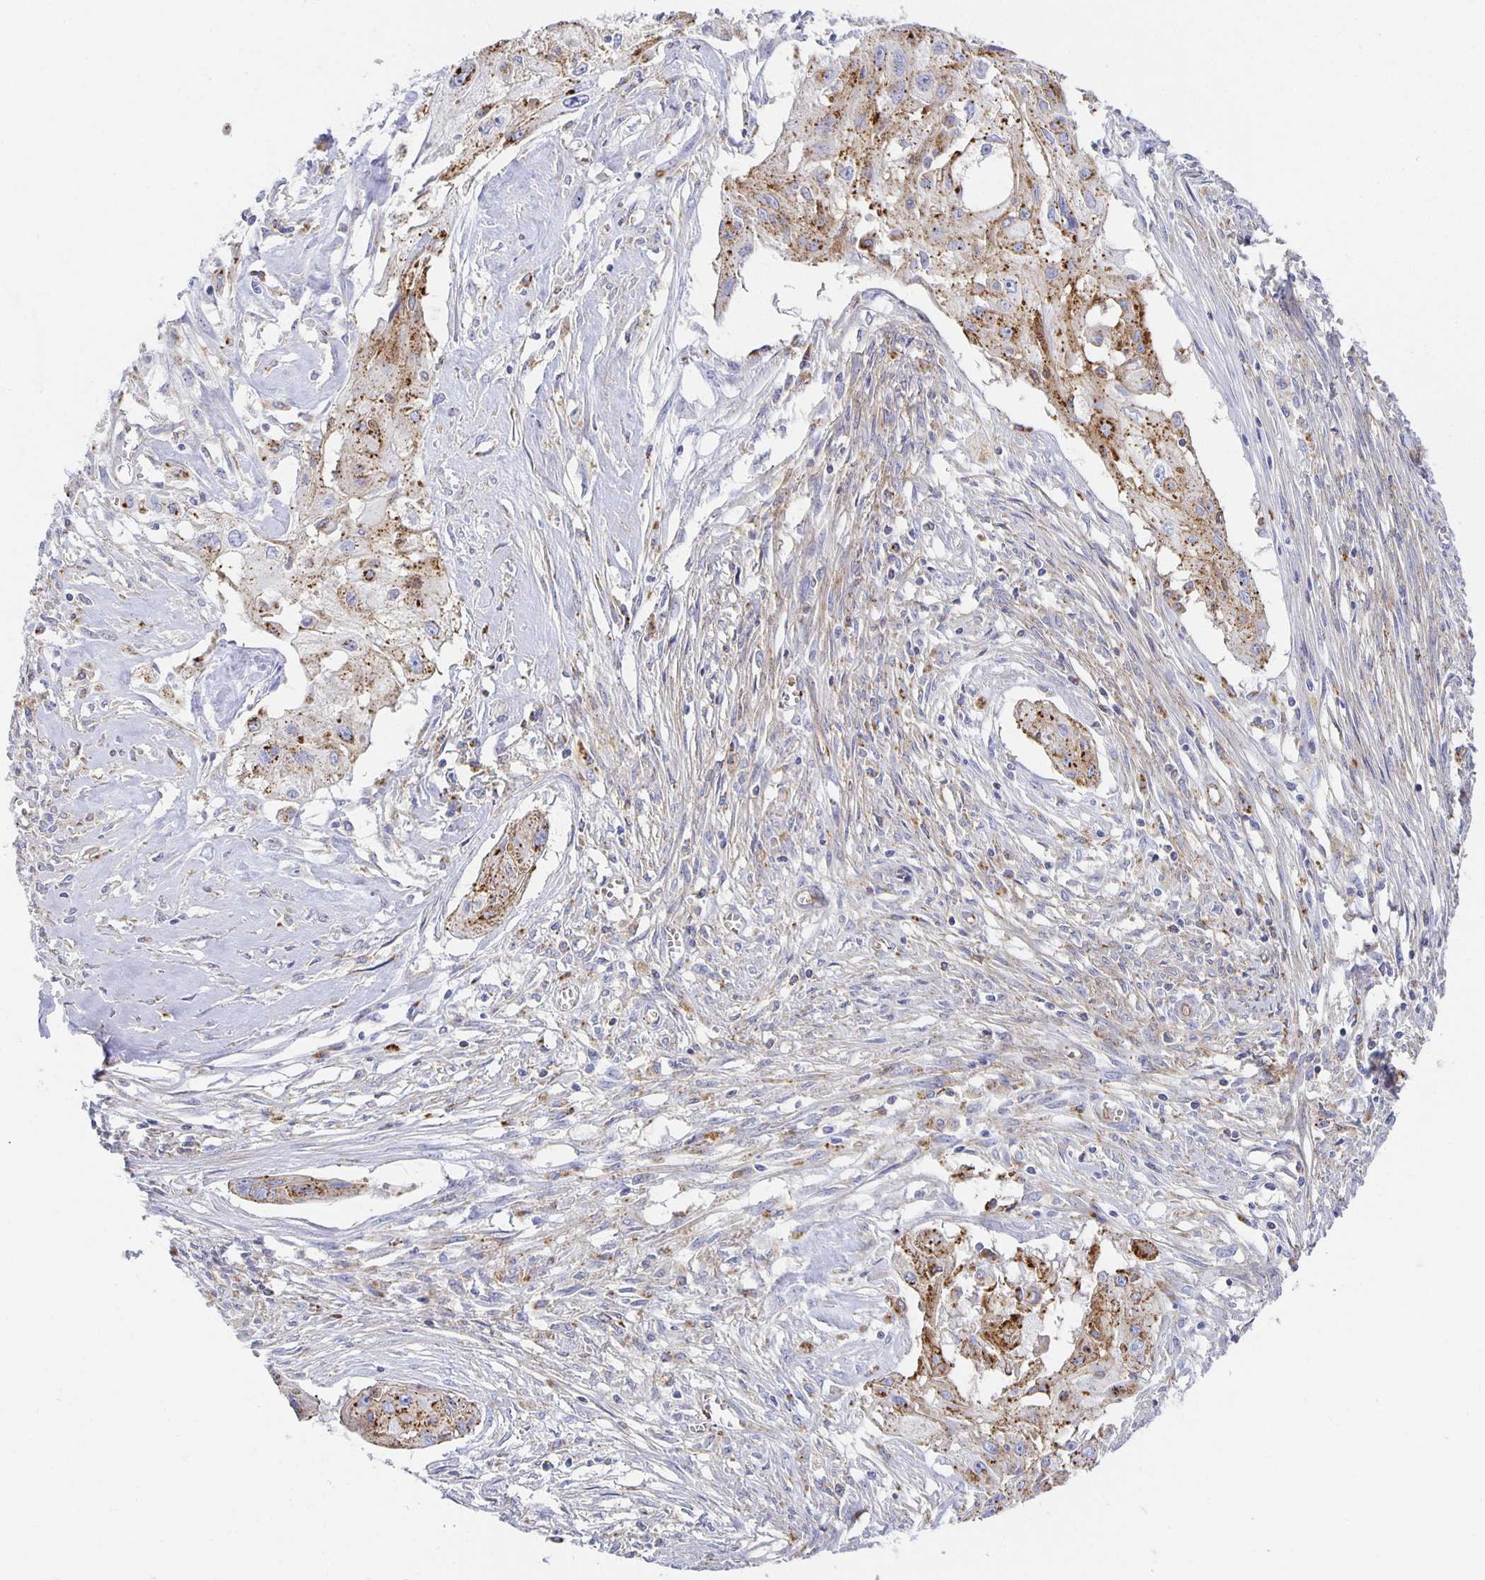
{"staining": {"intensity": "moderate", "quantity": ">75%", "location": "cytoplasmic/membranous"}, "tissue": "cervical cancer", "cell_type": "Tumor cells", "image_type": "cancer", "snomed": [{"axis": "morphology", "description": "Squamous cell carcinoma, NOS"}, {"axis": "topography", "description": "Cervix"}], "caption": "This image demonstrates immunohistochemistry (IHC) staining of cervical squamous cell carcinoma, with medium moderate cytoplasmic/membranous positivity in approximately >75% of tumor cells.", "gene": "TAAR1", "patient": {"sex": "female", "age": 49}}